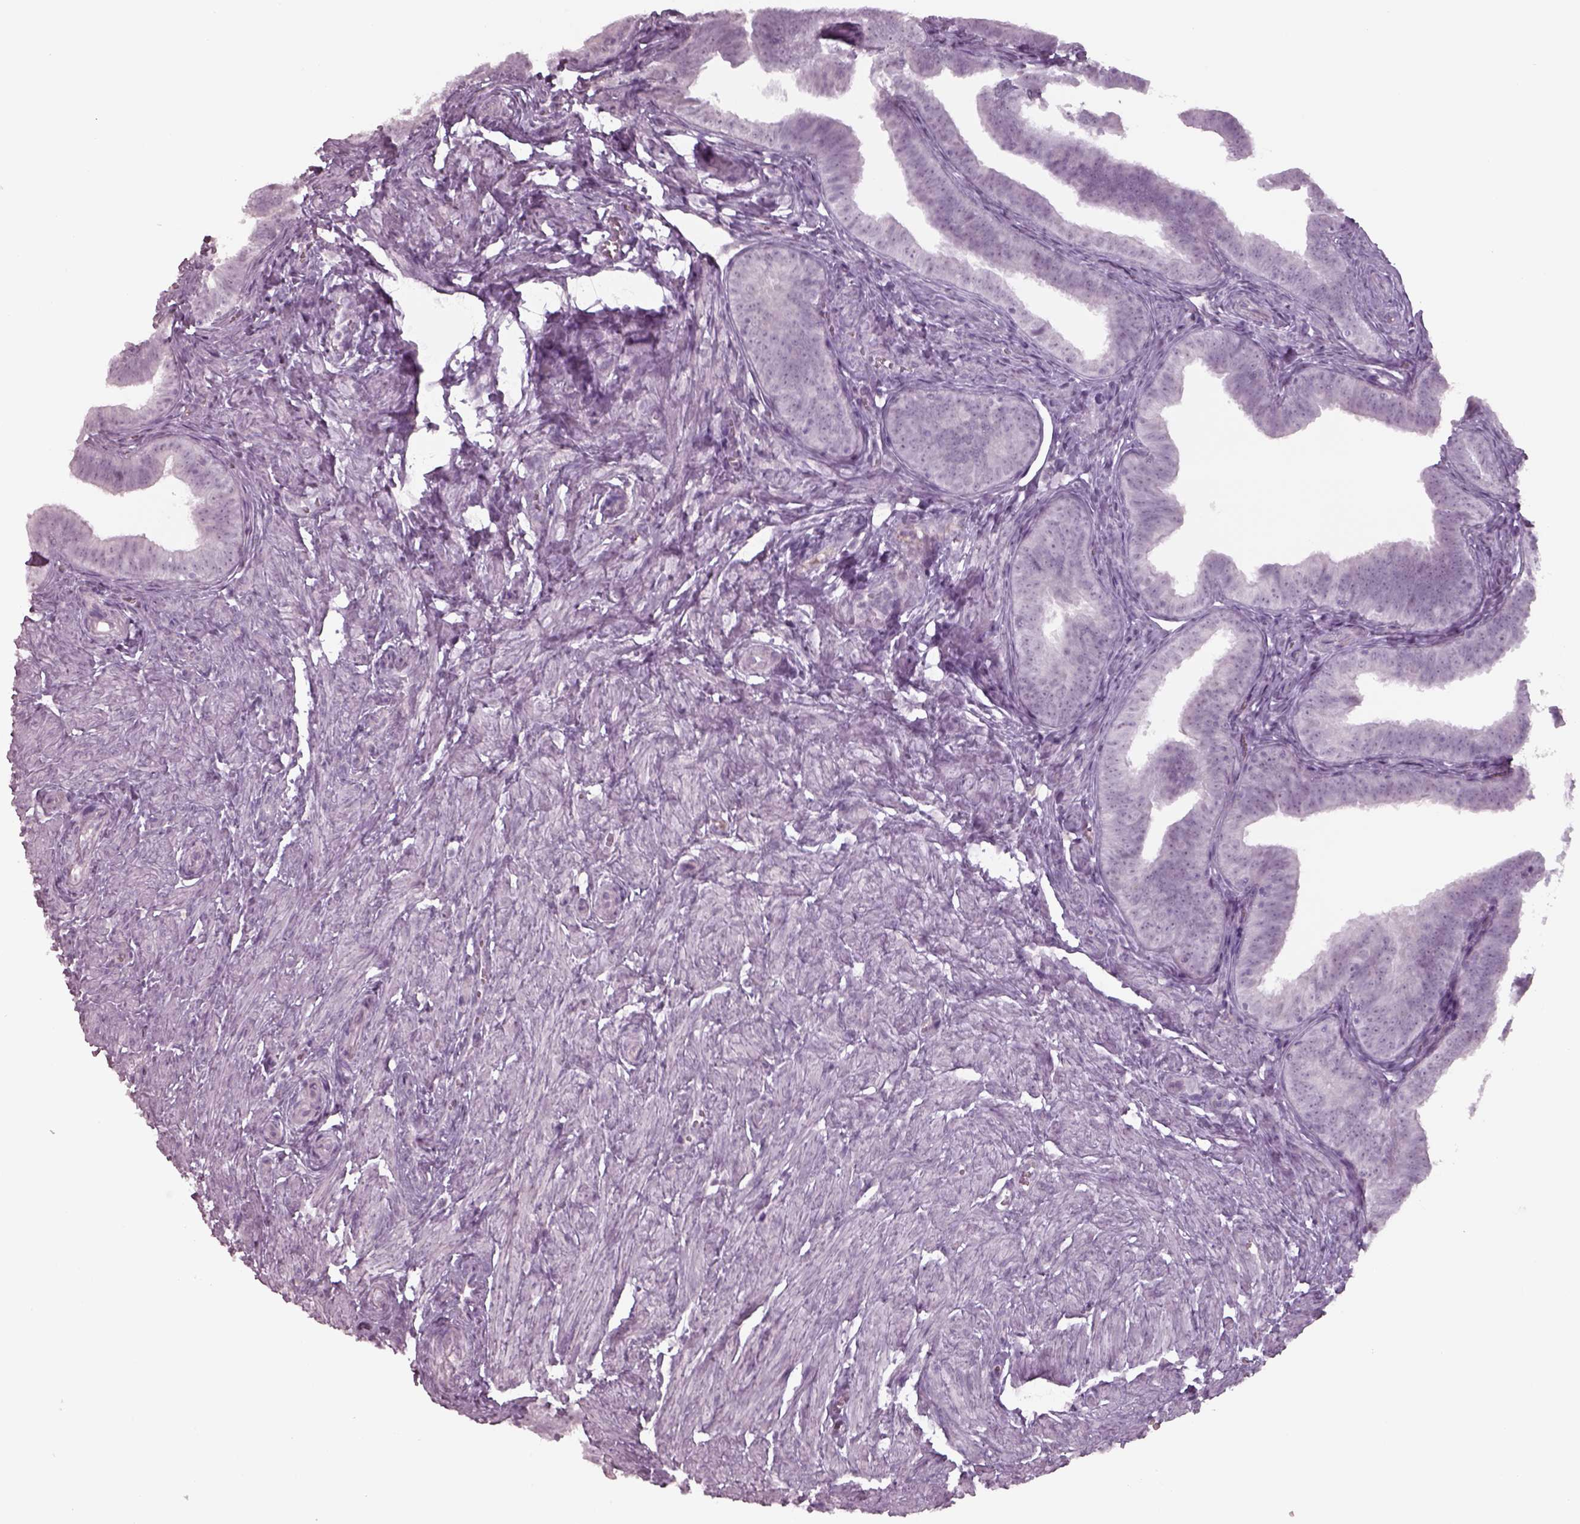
{"staining": {"intensity": "negative", "quantity": "none", "location": "none"}, "tissue": "fallopian tube", "cell_type": "Glandular cells", "image_type": "normal", "snomed": [{"axis": "morphology", "description": "Normal tissue, NOS"}, {"axis": "topography", "description": "Fallopian tube"}], "caption": "This is an immunohistochemistry micrograph of unremarkable fallopian tube. There is no staining in glandular cells.", "gene": "SEPTIN14", "patient": {"sex": "female", "age": 25}}